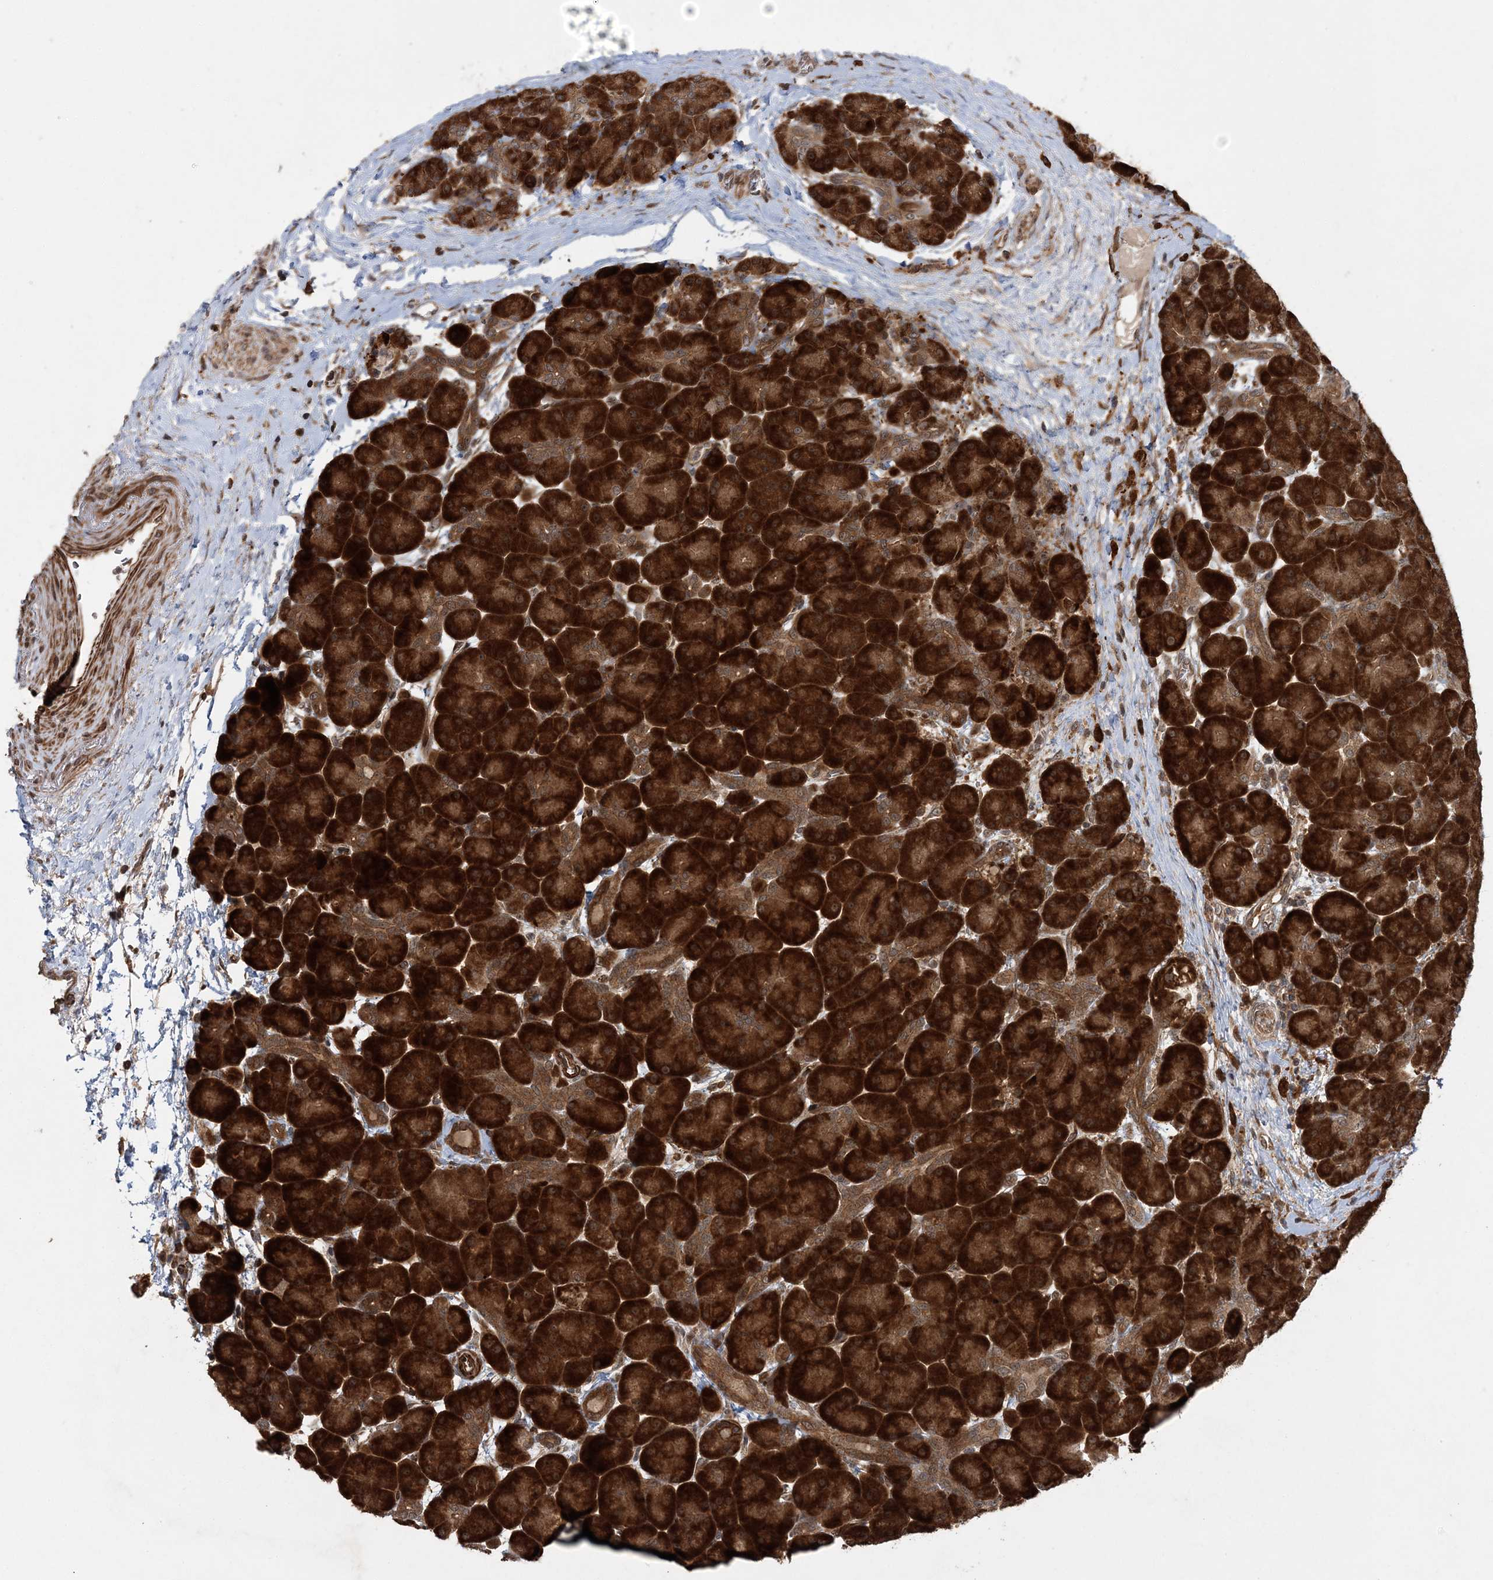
{"staining": {"intensity": "strong", "quantity": ">75%", "location": "cytoplasmic/membranous"}, "tissue": "pancreas", "cell_type": "Exocrine glandular cells", "image_type": "normal", "snomed": [{"axis": "morphology", "description": "Normal tissue, NOS"}, {"axis": "topography", "description": "Pancreas"}], "caption": "A high-resolution image shows immunohistochemistry staining of unremarkable pancreas, which exhibits strong cytoplasmic/membranous expression in about >75% of exocrine glandular cells.", "gene": "UBTD2", "patient": {"sex": "male", "age": 66}}